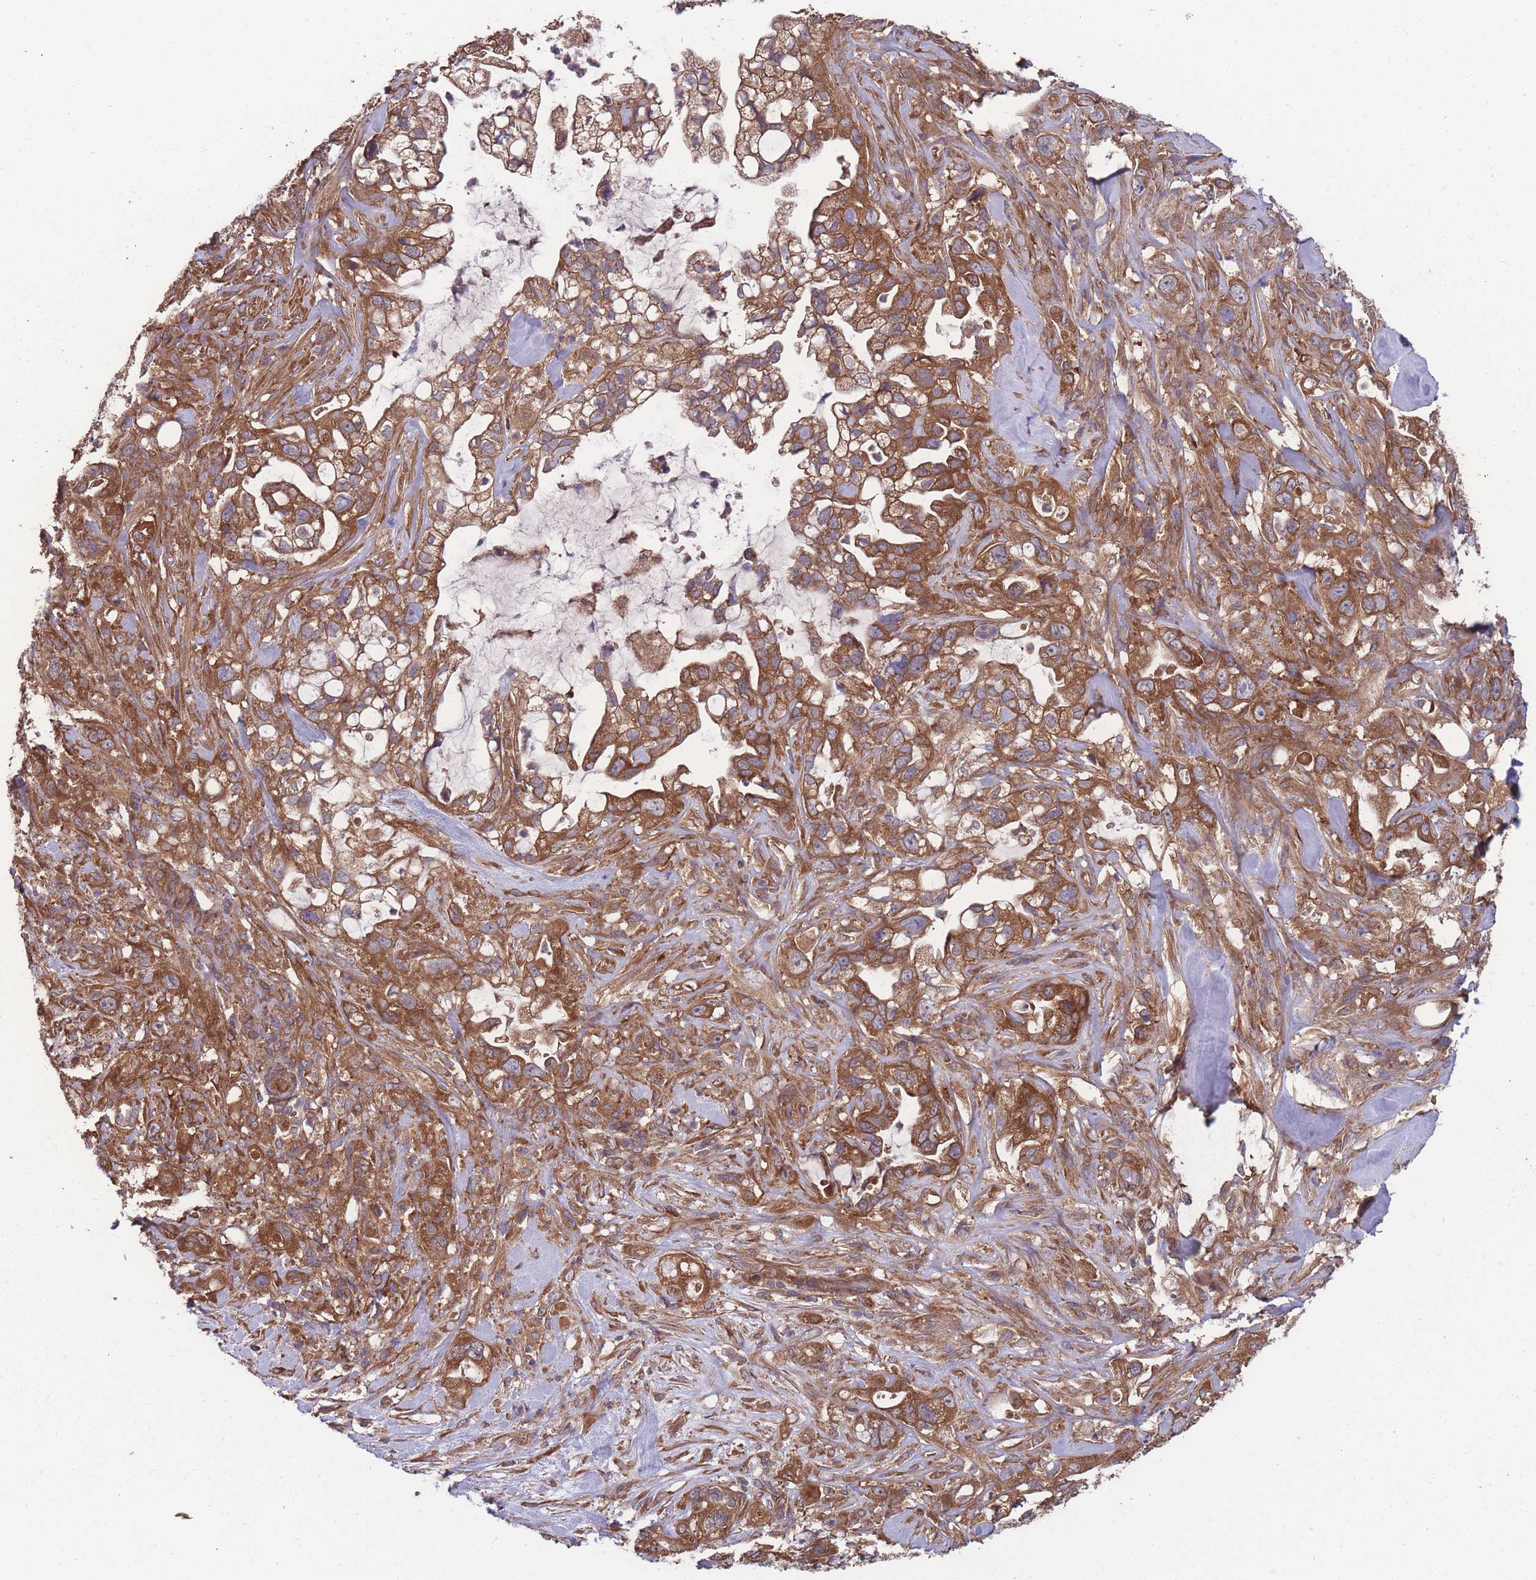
{"staining": {"intensity": "strong", "quantity": ">75%", "location": "cytoplasmic/membranous"}, "tissue": "pancreatic cancer", "cell_type": "Tumor cells", "image_type": "cancer", "snomed": [{"axis": "morphology", "description": "Adenocarcinoma, NOS"}, {"axis": "topography", "description": "Pancreas"}], "caption": "Pancreatic cancer stained with a protein marker reveals strong staining in tumor cells.", "gene": "ZPR1", "patient": {"sex": "female", "age": 61}}